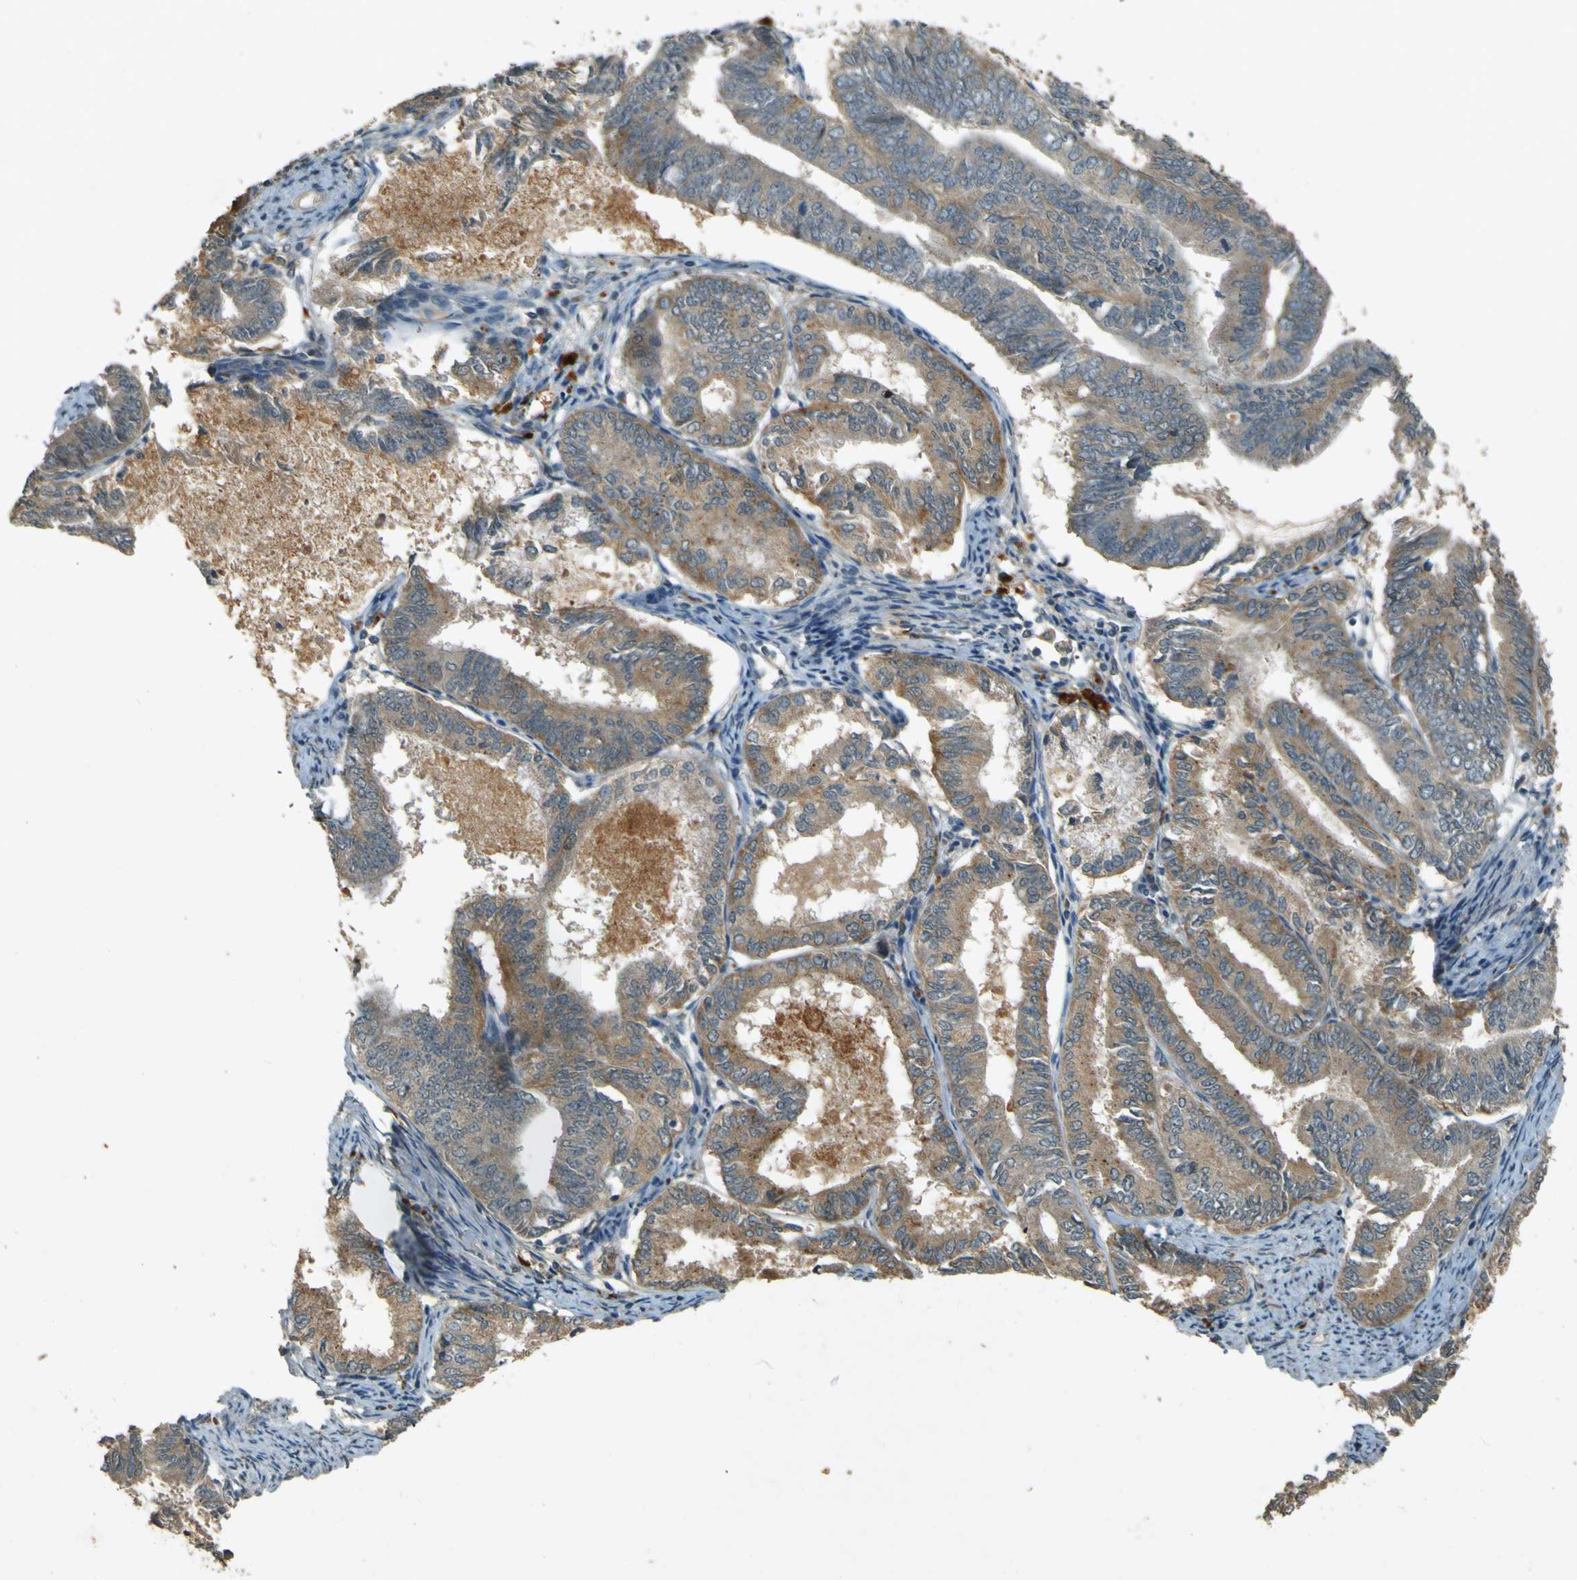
{"staining": {"intensity": "weak", "quantity": ">75%", "location": "cytoplasmic/membranous"}, "tissue": "endometrial cancer", "cell_type": "Tumor cells", "image_type": "cancer", "snomed": [{"axis": "morphology", "description": "Adenocarcinoma, NOS"}, {"axis": "topography", "description": "Endometrium"}], "caption": "Protein expression analysis of human endometrial cancer (adenocarcinoma) reveals weak cytoplasmic/membranous positivity in about >75% of tumor cells.", "gene": "MPDZ", "patient": {"sex": "female", "age": 86}}